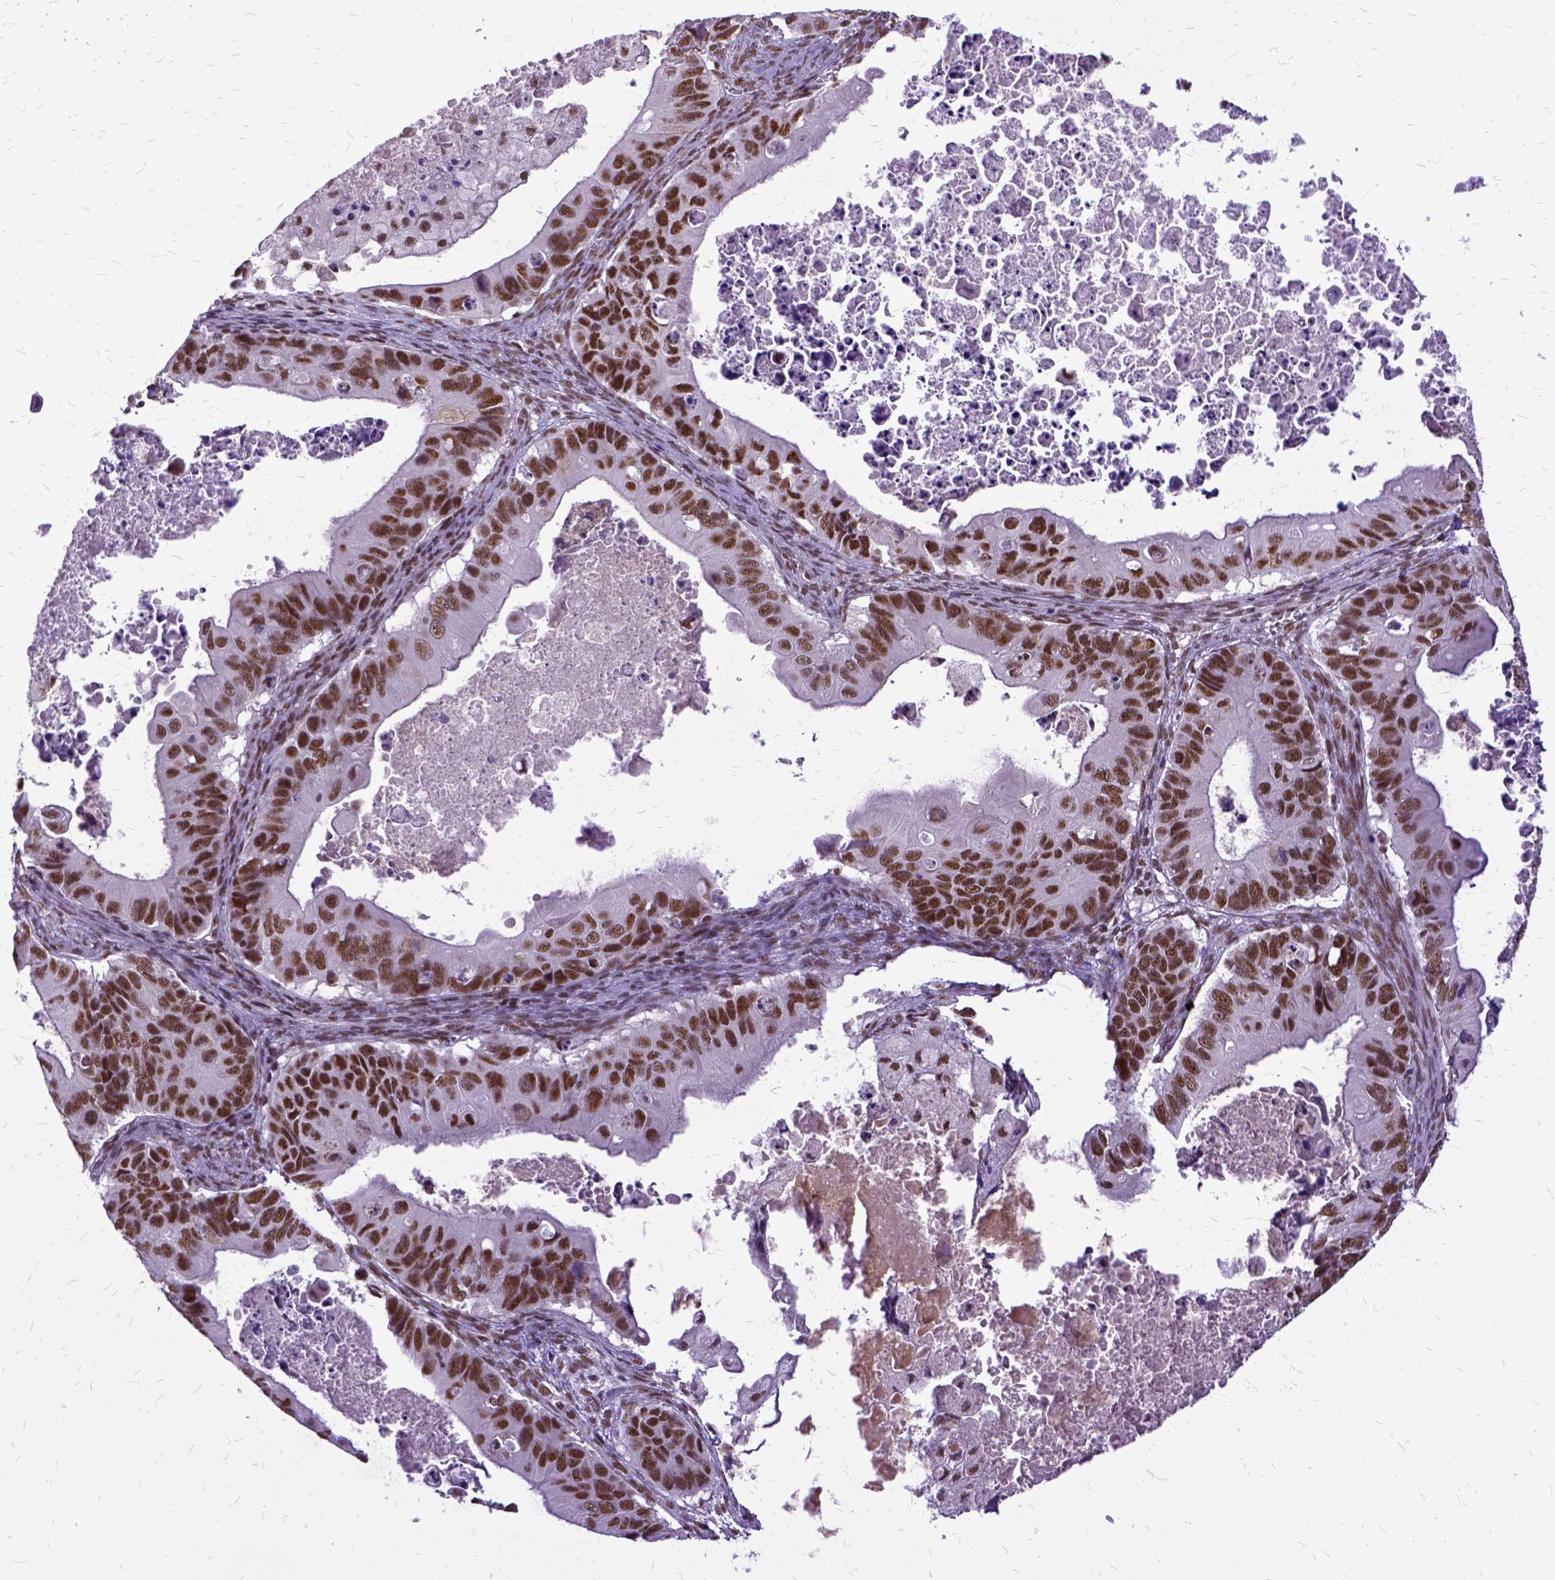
{"staining": {"intensity": "strong", "quantity": "<25%", "location": "nuclear"}, "tissue": "ovarian cancer", "cell_type": "Tumor cells", "image_type": "cancer", "snomed": [{"axis": "morphology", "description": "Cystadenocarcinoma, mucinous, NOS"}, {"axis": "topography", "description": "Ovary"}], "caption": "IHC of ovarian cancer (mucinous cystadenocarcinoma) demonstrates medium levels of strong nuclear expression in about <25% of tumor cells.", "gene": "SETD1A", "patient": {"sex": "female", "age": 64}}